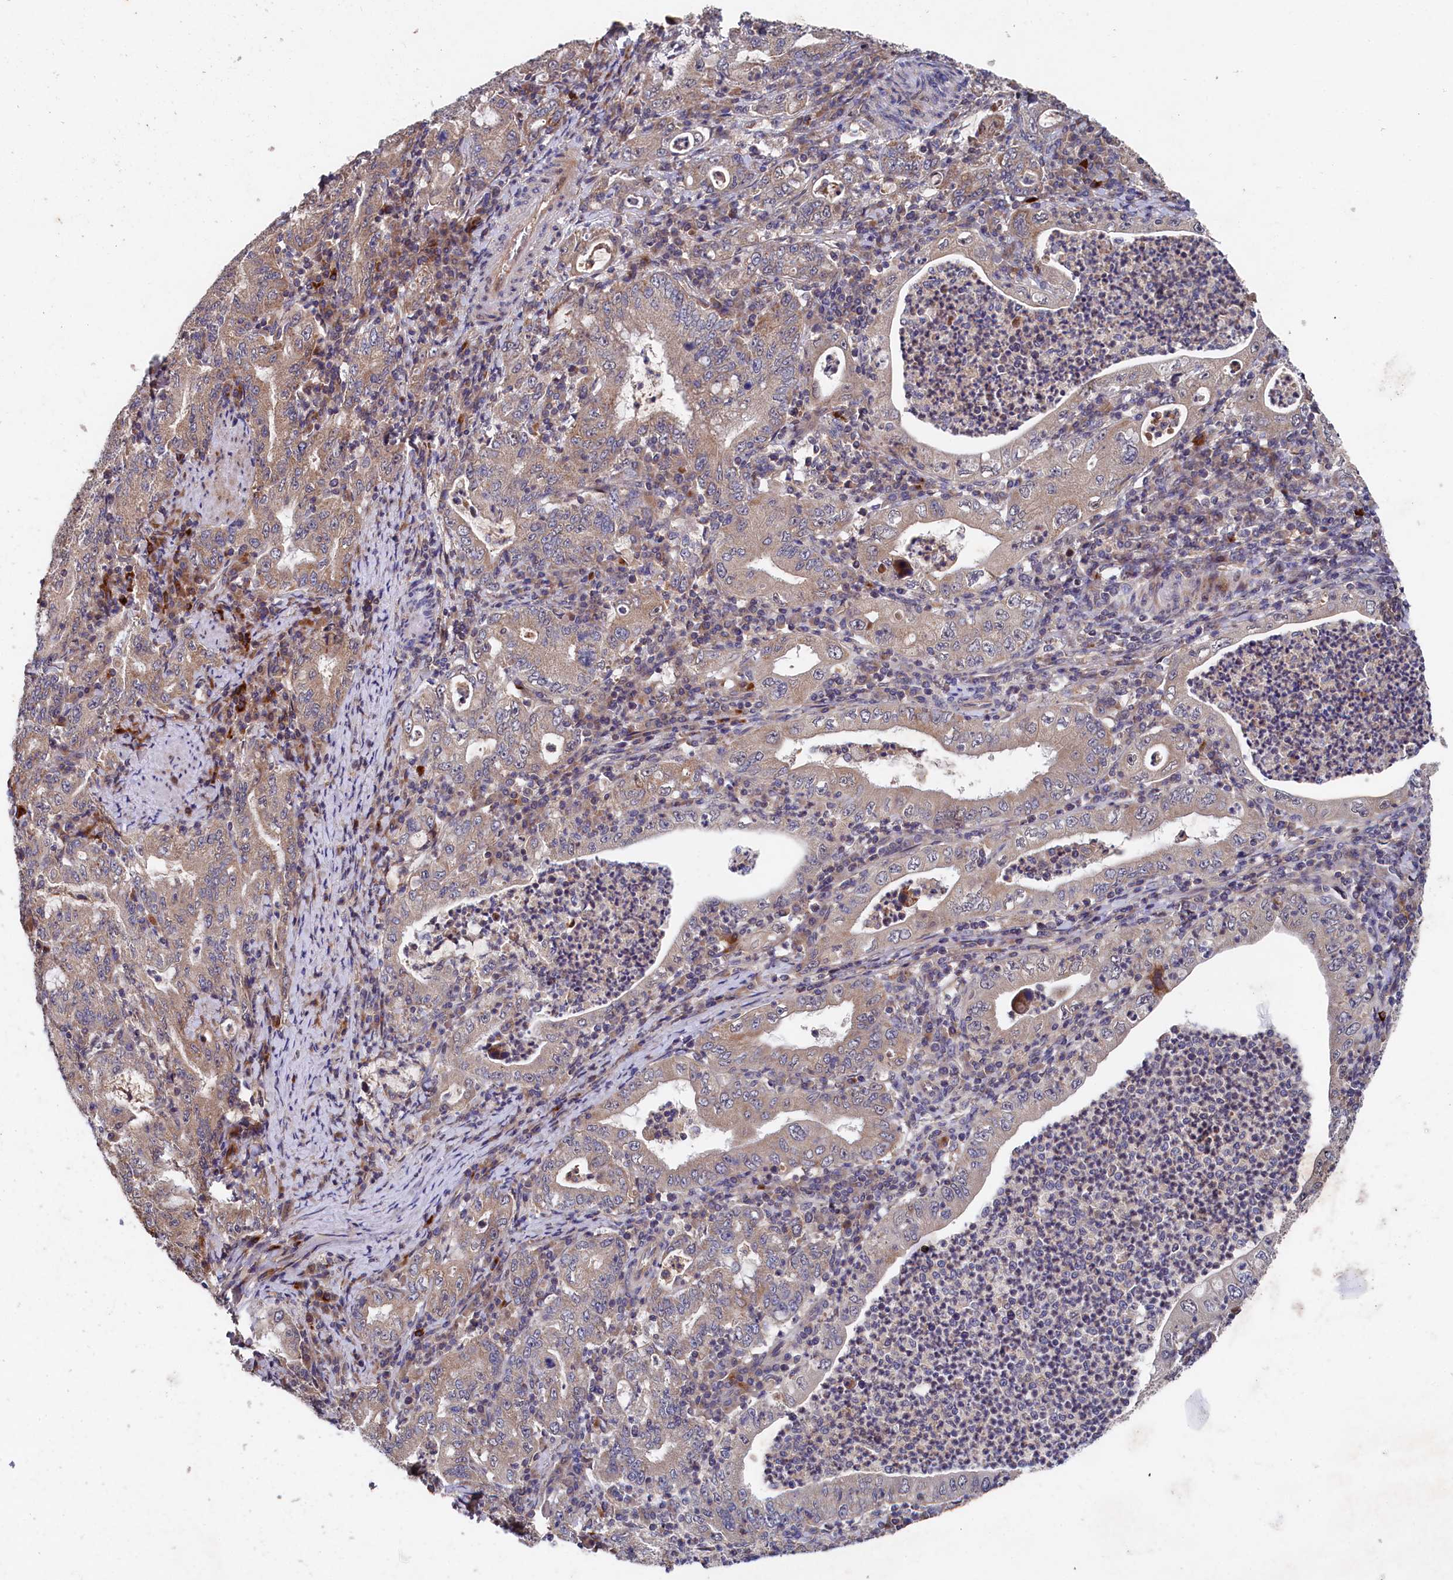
{"staining": {"intensity": "moderate", "quantity": "25%-75%", "location": "cytoplasmic/membranous"}, "tissue": "stomach cancer", "cell_type": "Tumor cells", "image_type": "cancer", "snomed": [{"axis": "morphology", "description": "Normal tissue, NOS"}, {"axis": "morphology", "description": "Adenocarcinoma, NOS"}, {"axis": "topography", "description": "Esophagus"}, {"axis": "topography", "description": "Stomach, upper"}, {"axis": "topography", "description": "Peripheral nerve tissue"}], "caption": "Immunohistochemical staining of human adenocarcinoma (stomach) shows moderate cytoplasmic/membranous protein expression in about 25%-75% of tumor cells.", "gene": "SUPV3L1", "patient": {"sex": "male", "age": 62}}